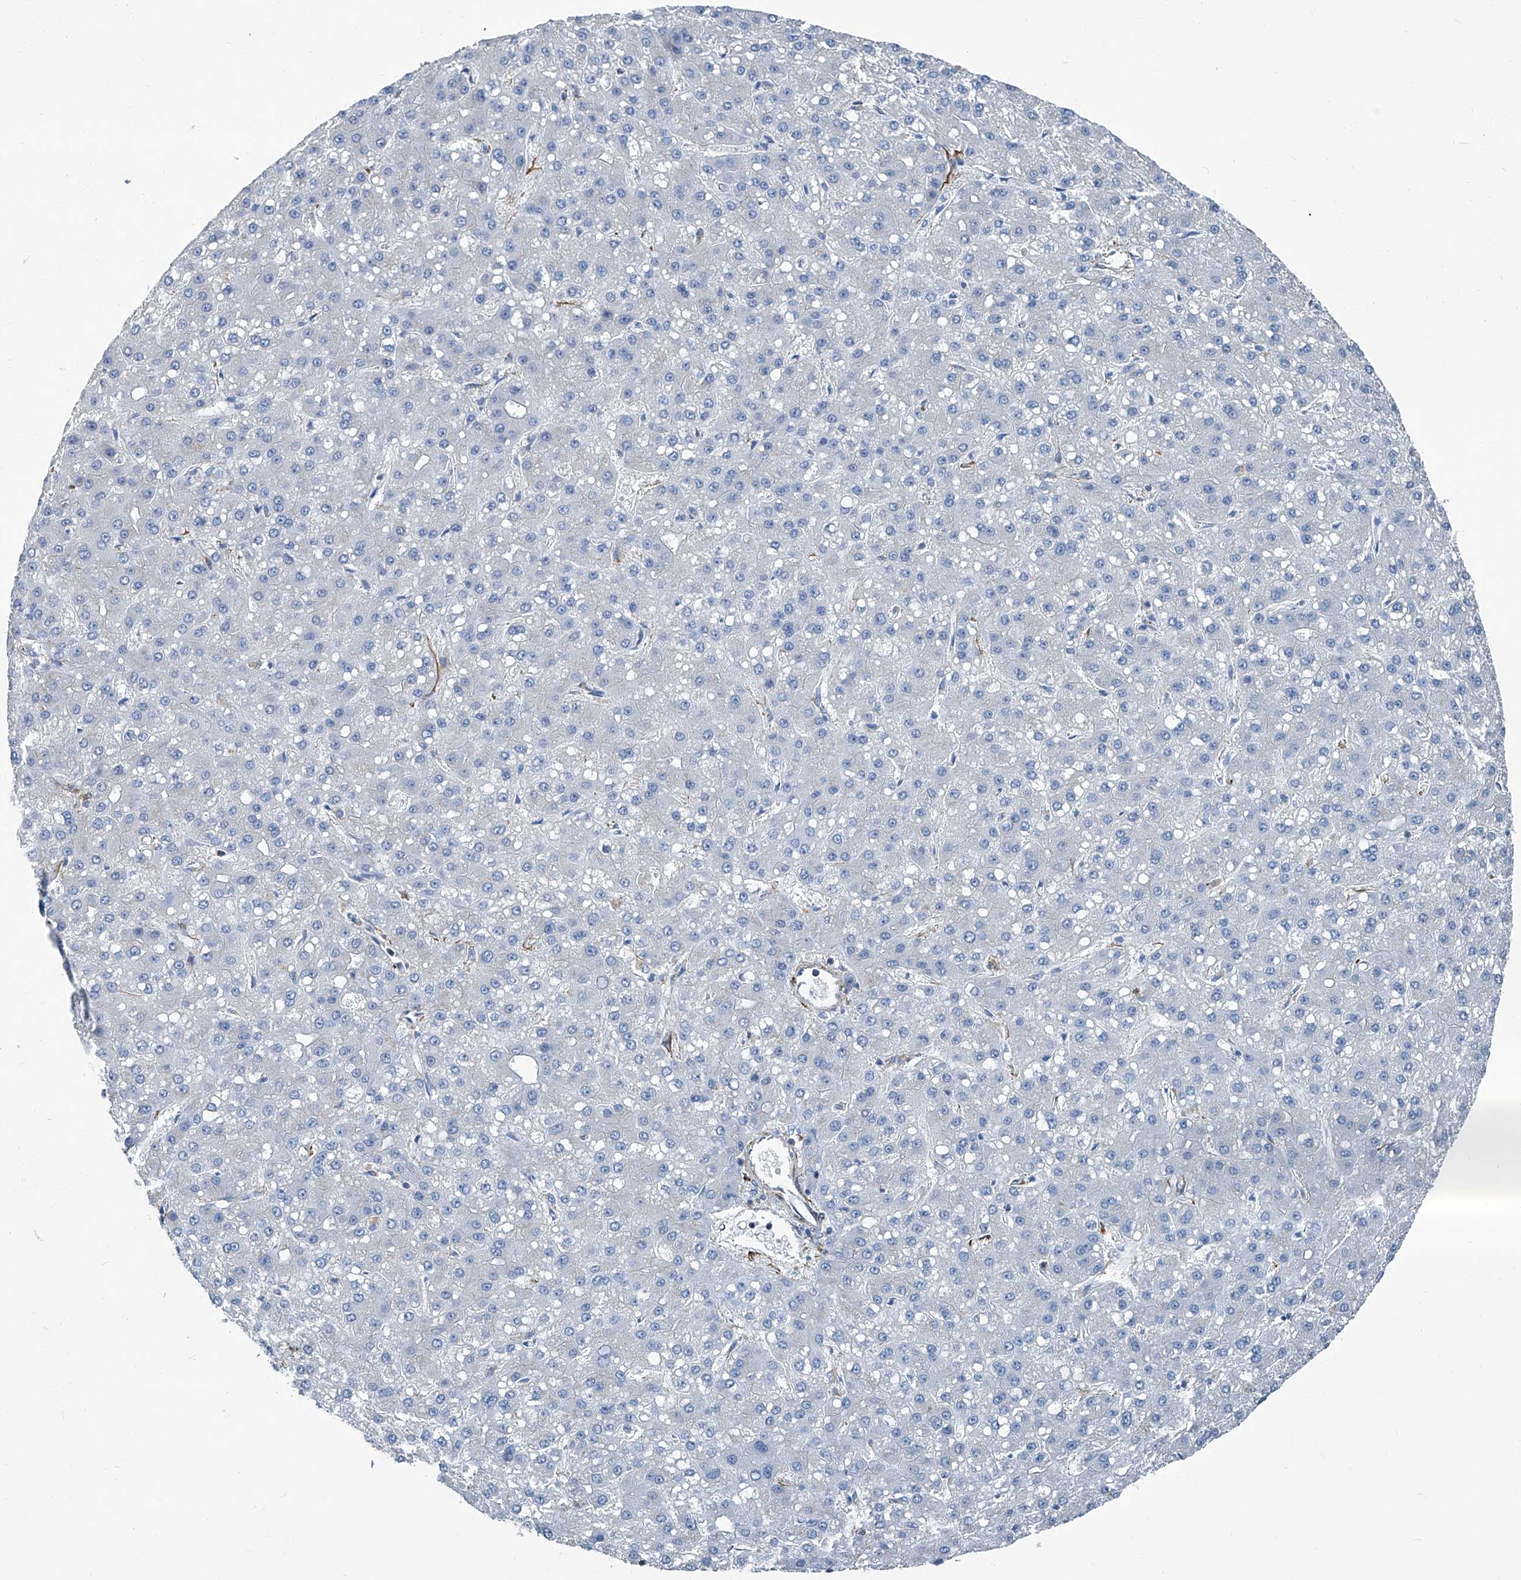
{"staining": {"intensity": "negative", "quantity": "none", "location": "none"}, "tissue": "liver cancer", "cell_type": "Tumor cells", "image_type": "cancer", "snomed": [{"axis": "morphology", "description": "Carcinoma, Hepatocellular, NOS"}, {"axis": "topography", "description": "Liver"}], "caption": "This is an immunohistochemistry (IHC) image of human liver cancer (hepatocellular carcinoma). There is no positivity in tumor cells.", "gene": "SEPTIN7", "patient": {"sex": "male", "age": 67}}